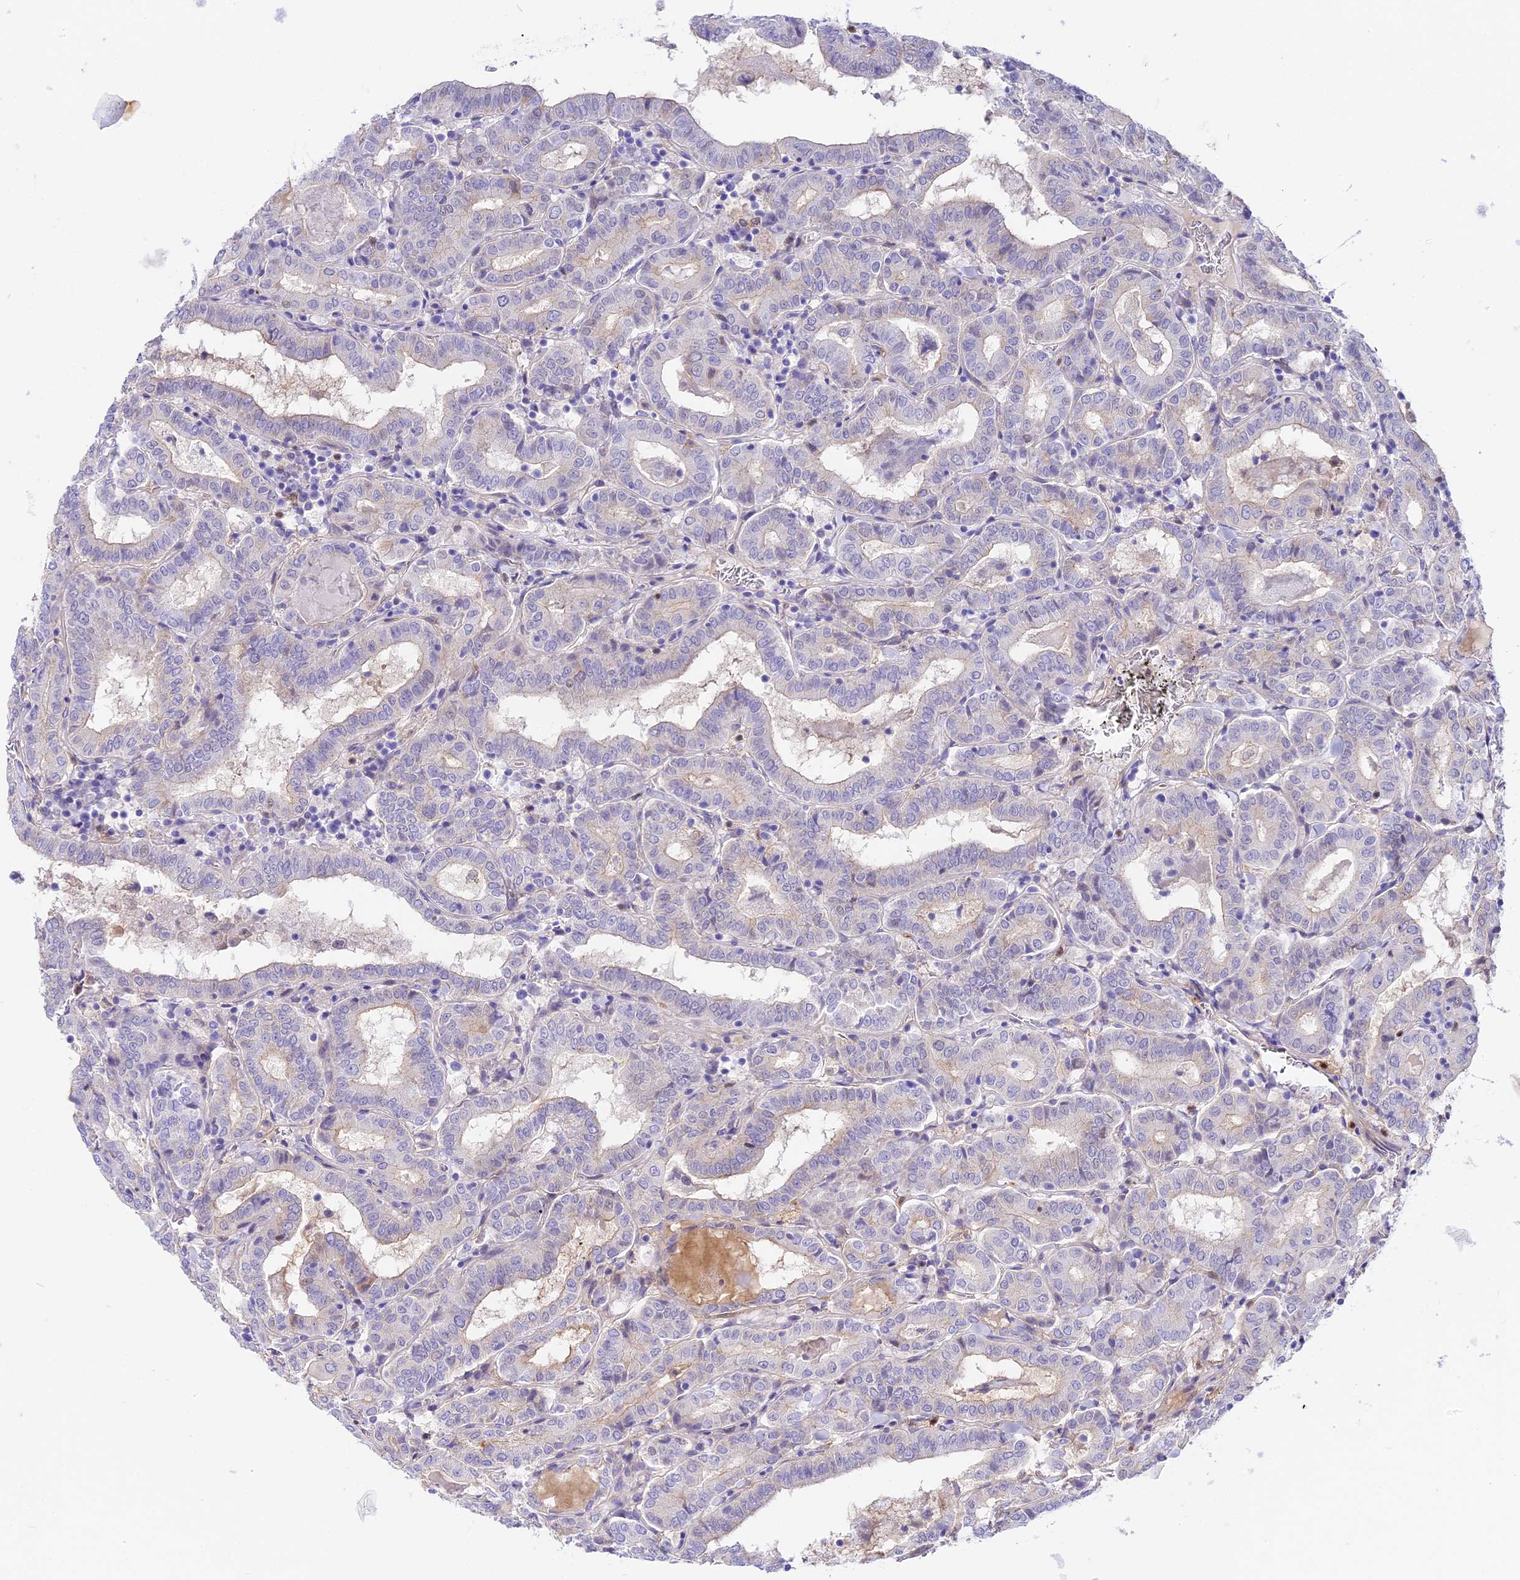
{"staining": {"intensity": "negative", "quantity": "none", "location": "none"}, "tissue": "thyroid cancer", "cell_type": "Tumor cells", "image_type": "cancer", "snomed": [{"axis": "morphology", "description": "Papillary adenocarcinoma, NOS"}, {"axis": "topography", "description": "Thyroid gland"}], "caption": "IHC of thyroid cancer displays no staining in tumor cells. The staining was performed using DAB to visualize the protein expression in brown, while the nuclei were stained in blue with hematoxylin (Magnification: 20x).", "gene": "HOMER3", "patient": {"sex": "female", "age": 72}}